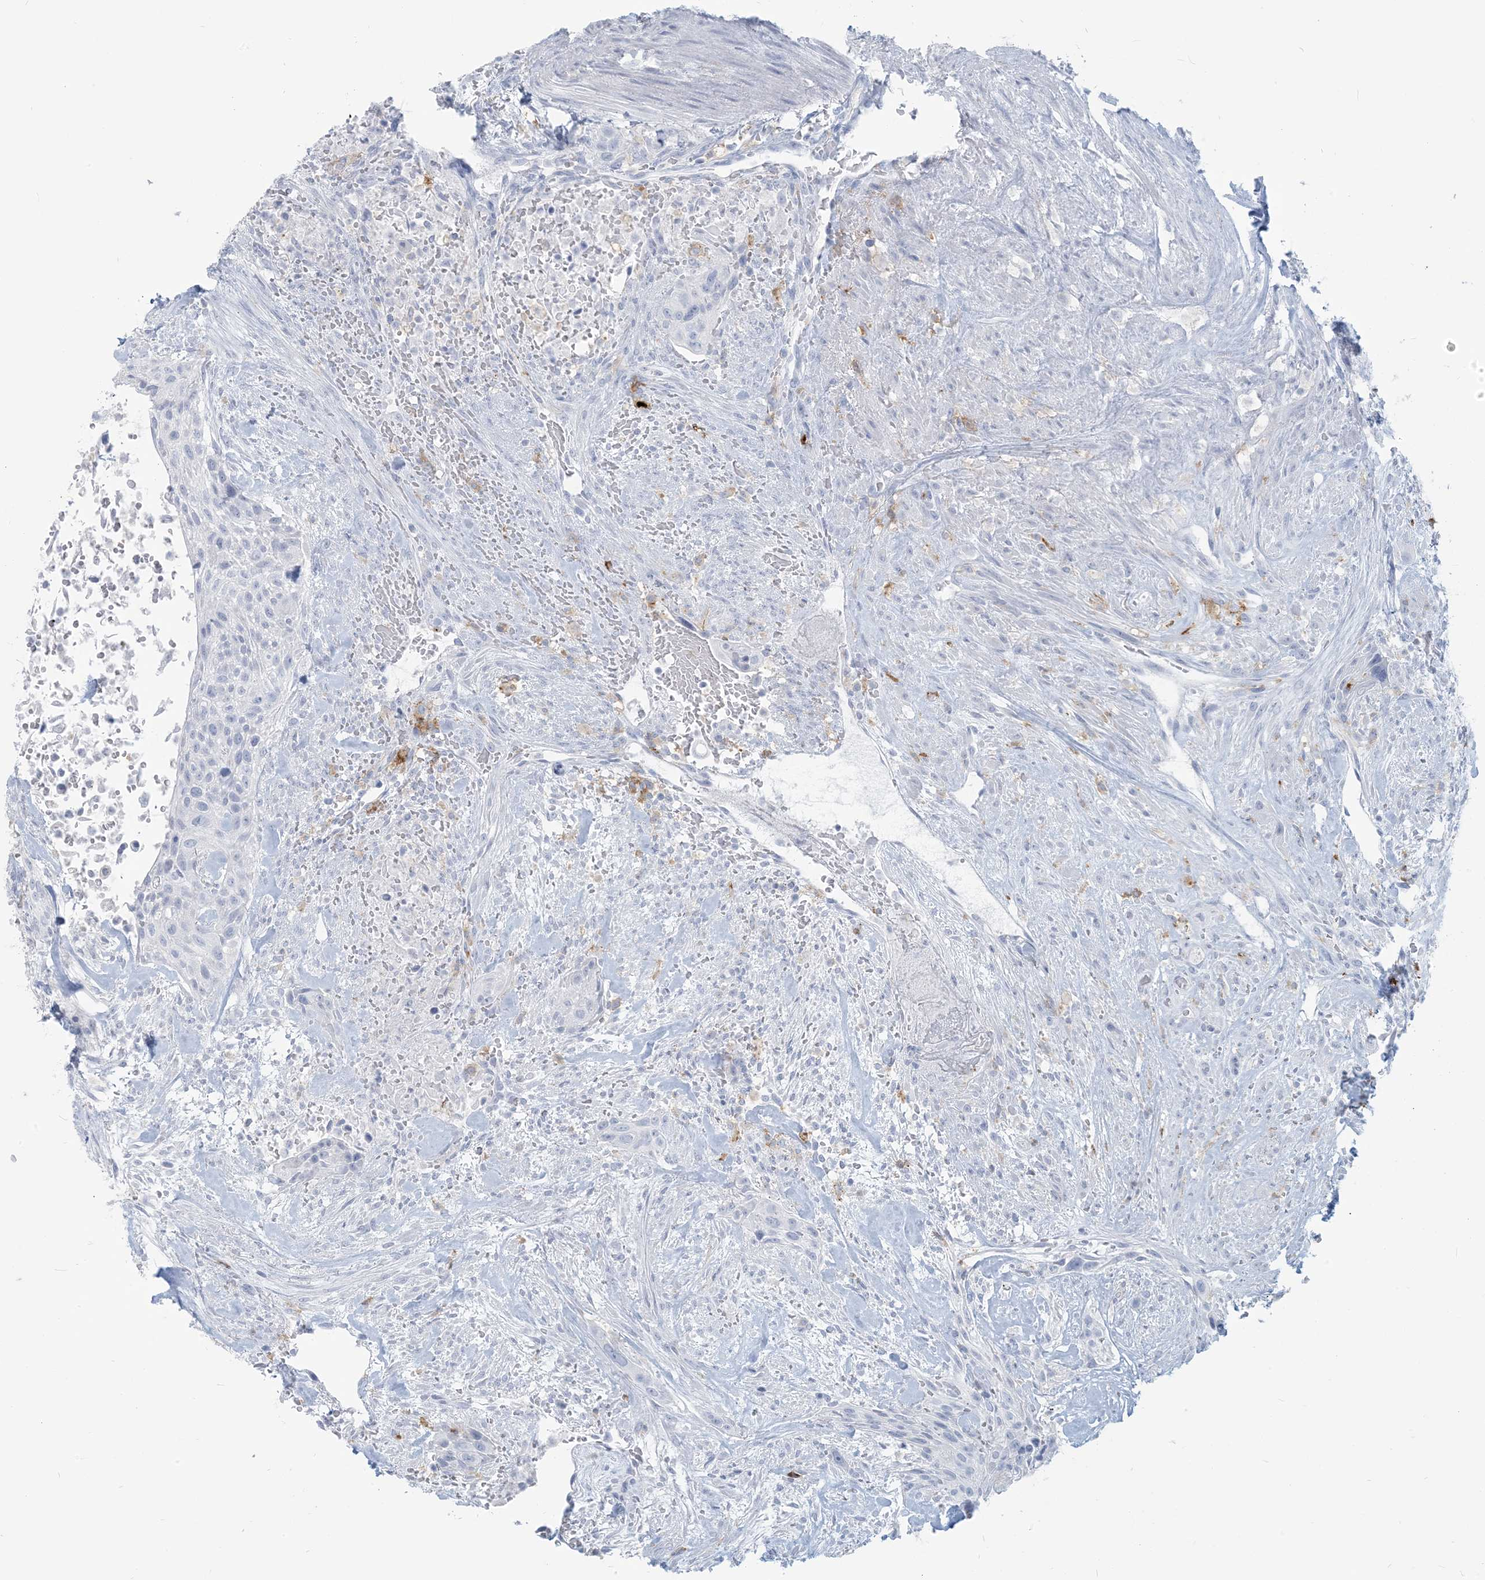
{"staining": {"intensity": "negative", "quantity": "none", "location": "none"}, "tissue": "urothelial cancer", "cell_type": "Tumor cells", "image_type": "cancer", "snomed": [{"axis": "morphology", "description": "Urothelial carcinoma, High grade"}, {"axis": "topography", "description": "Urinary bladder"}], "caption": "Micrograph shows no protein staining in tumor cells of urothelial cancer tissue.", "gene": "HLA-DRB1", "patient": {"sex": "male", "age": 35}}